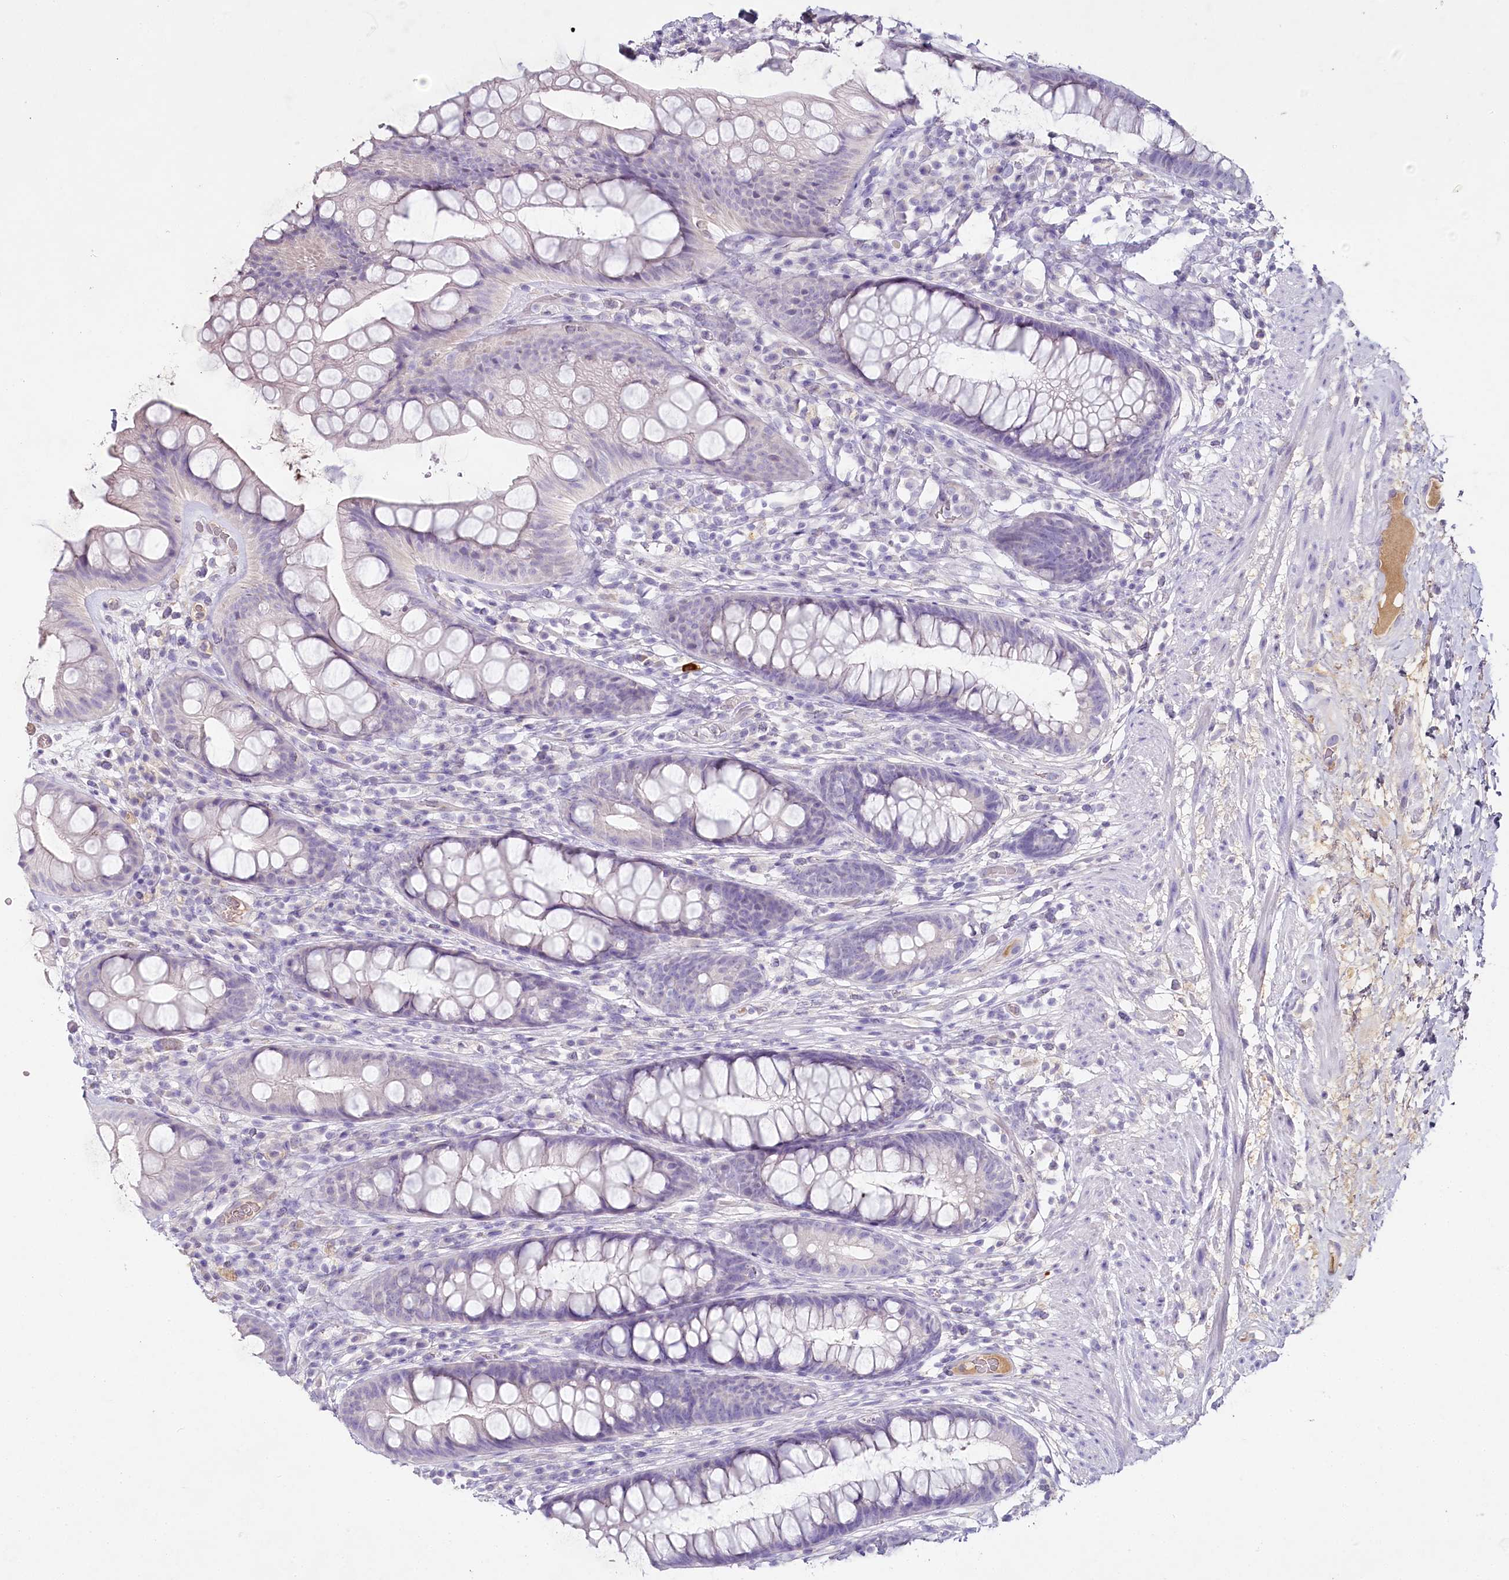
{"staining": {"intensity": "negative", "quantity": "none", "location": "none"}, "tissue": "rectum", "cell_type": "Glandular cells", "image_type": "normal", "snomed": [{"axis": "morphology", "description": "Normal tissue, NOS"}, {"axis": "topography", "description": "Rectum"}], "caption": "Immunohistochemistry (IHC) of normal rectum shows no positivity in glandular cells. The staining was performed using DAB (3,3'-diaminobenzidine) to visualize the protein expression in brown, while the nuclei were stained in blue with hematoxylin (Magnification: 20x).", "gene": "HPD", "patient": {"sex": "male", "age": 74}}